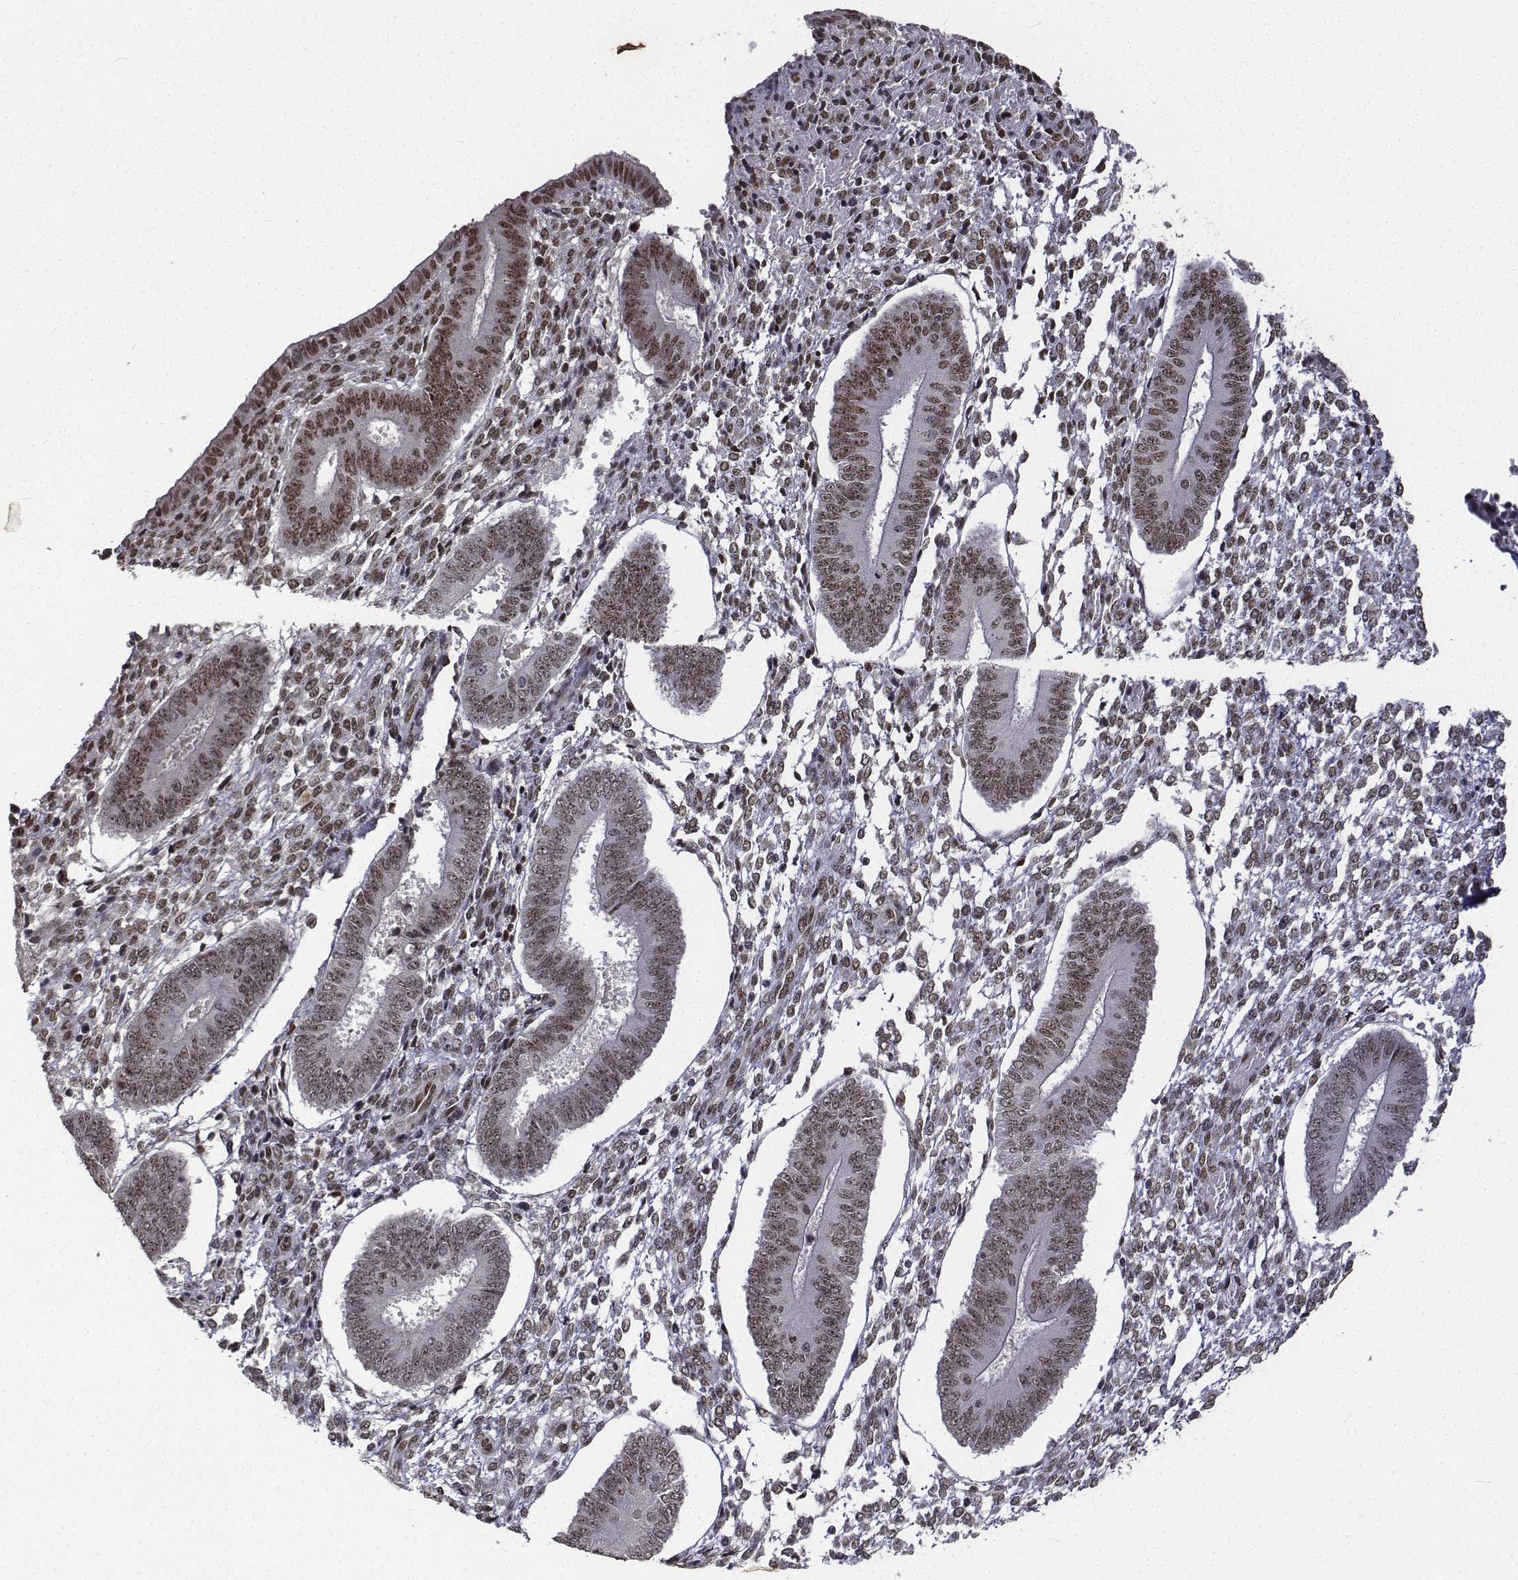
{"staining": {"intensity": "moderate", "quantity": ">75%", "location": "nuclear"}, "tissue": "endometrium", "cell_type": "Cells in endometrial stroma", "image_type": "normal", "snomed": [{"axis": "morphology", "description": "Normal tissue, NOS"}, {"axis": "topography", "description": "Endometrium"}], "caption": "Moderate nuclear staining for a protein is identified in approximately >75% of cells in endometrial stroma of unremarkable endometrium using IHC.", "gene": "ATRX", "patient": {"sex": "female", "age": 42}}